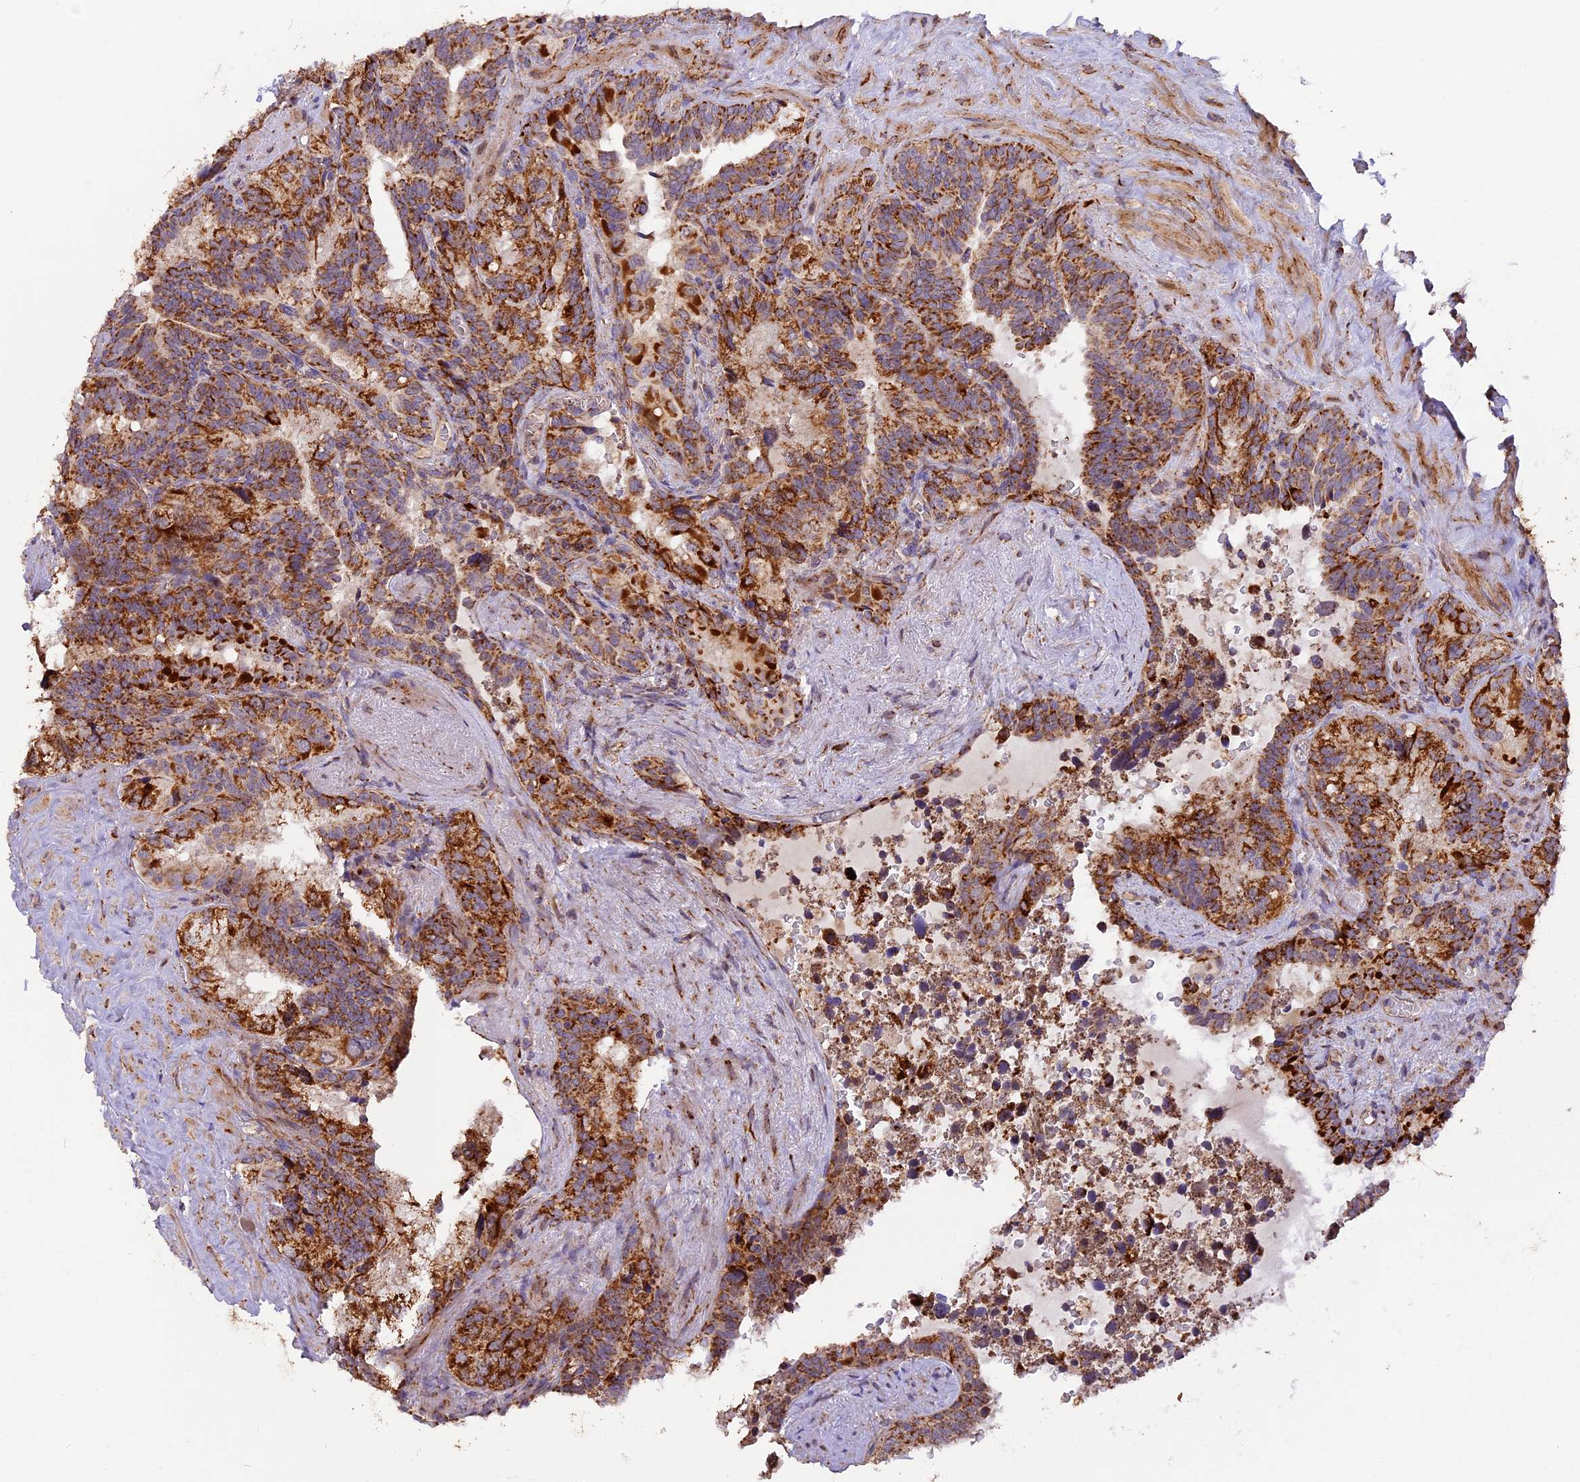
{"staining": {"intensity": "strong", "quantity": ">75%", "location": "cytoplasmic/membranous"}, "tissue": "seminal vesicle", "cell_type": "Glandular cells", "image_type": "normal", "snomed": [{"axis": "morphology", "description": "Normal tissue, NOS"}, {"axis": "topography", "description": "Seminal veicle"}], "caption": "Strong cytoplasmic/membranous positivity for a protein is seen in approximately >75% of glandular cells of benign seminal vesicle using IHC.", "gene": "NDUFA8", "patient": {"sex": "male", "age": 68}}